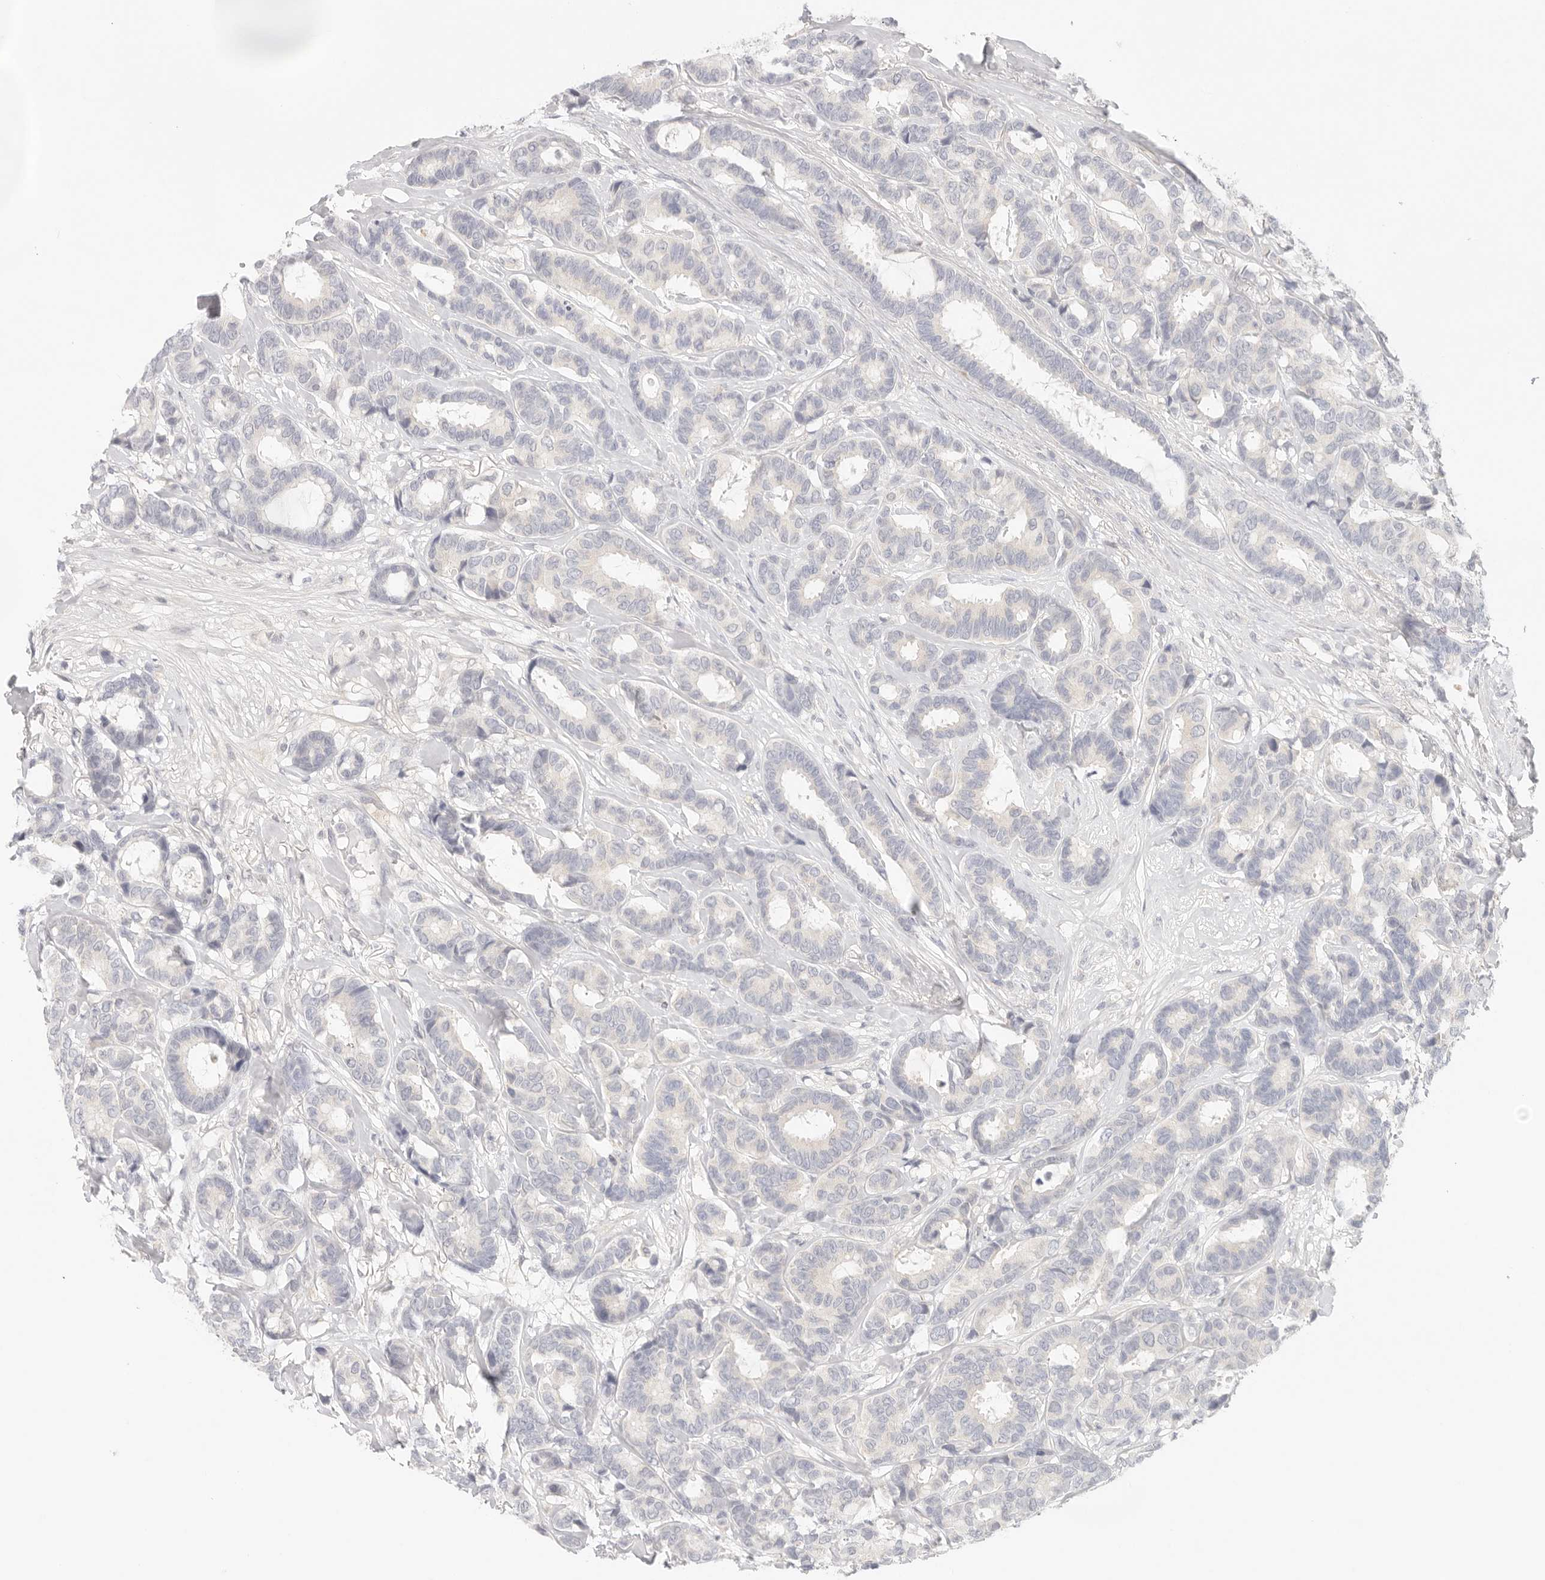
{"staining": {"intensity": "negative", "quantity": "none", "location": "none"}, "tissue": "breast cancer", "cell_type": "Tumor cells", "image_type": "cancer", "snomed": [{"axis": "morphology", "description": "Duct carcinoma"}, {"axis": "topography", "description": "Breast"}], "caption": "High power microscopy micrograph of an immunohistochemistry (IHC) histopathology image of infiltrating ductal carcinoma (breast), revealing no significant expression in tumor cells.", "gene": "SPHK1", "patient": {"sex": "female", "age": 87}}